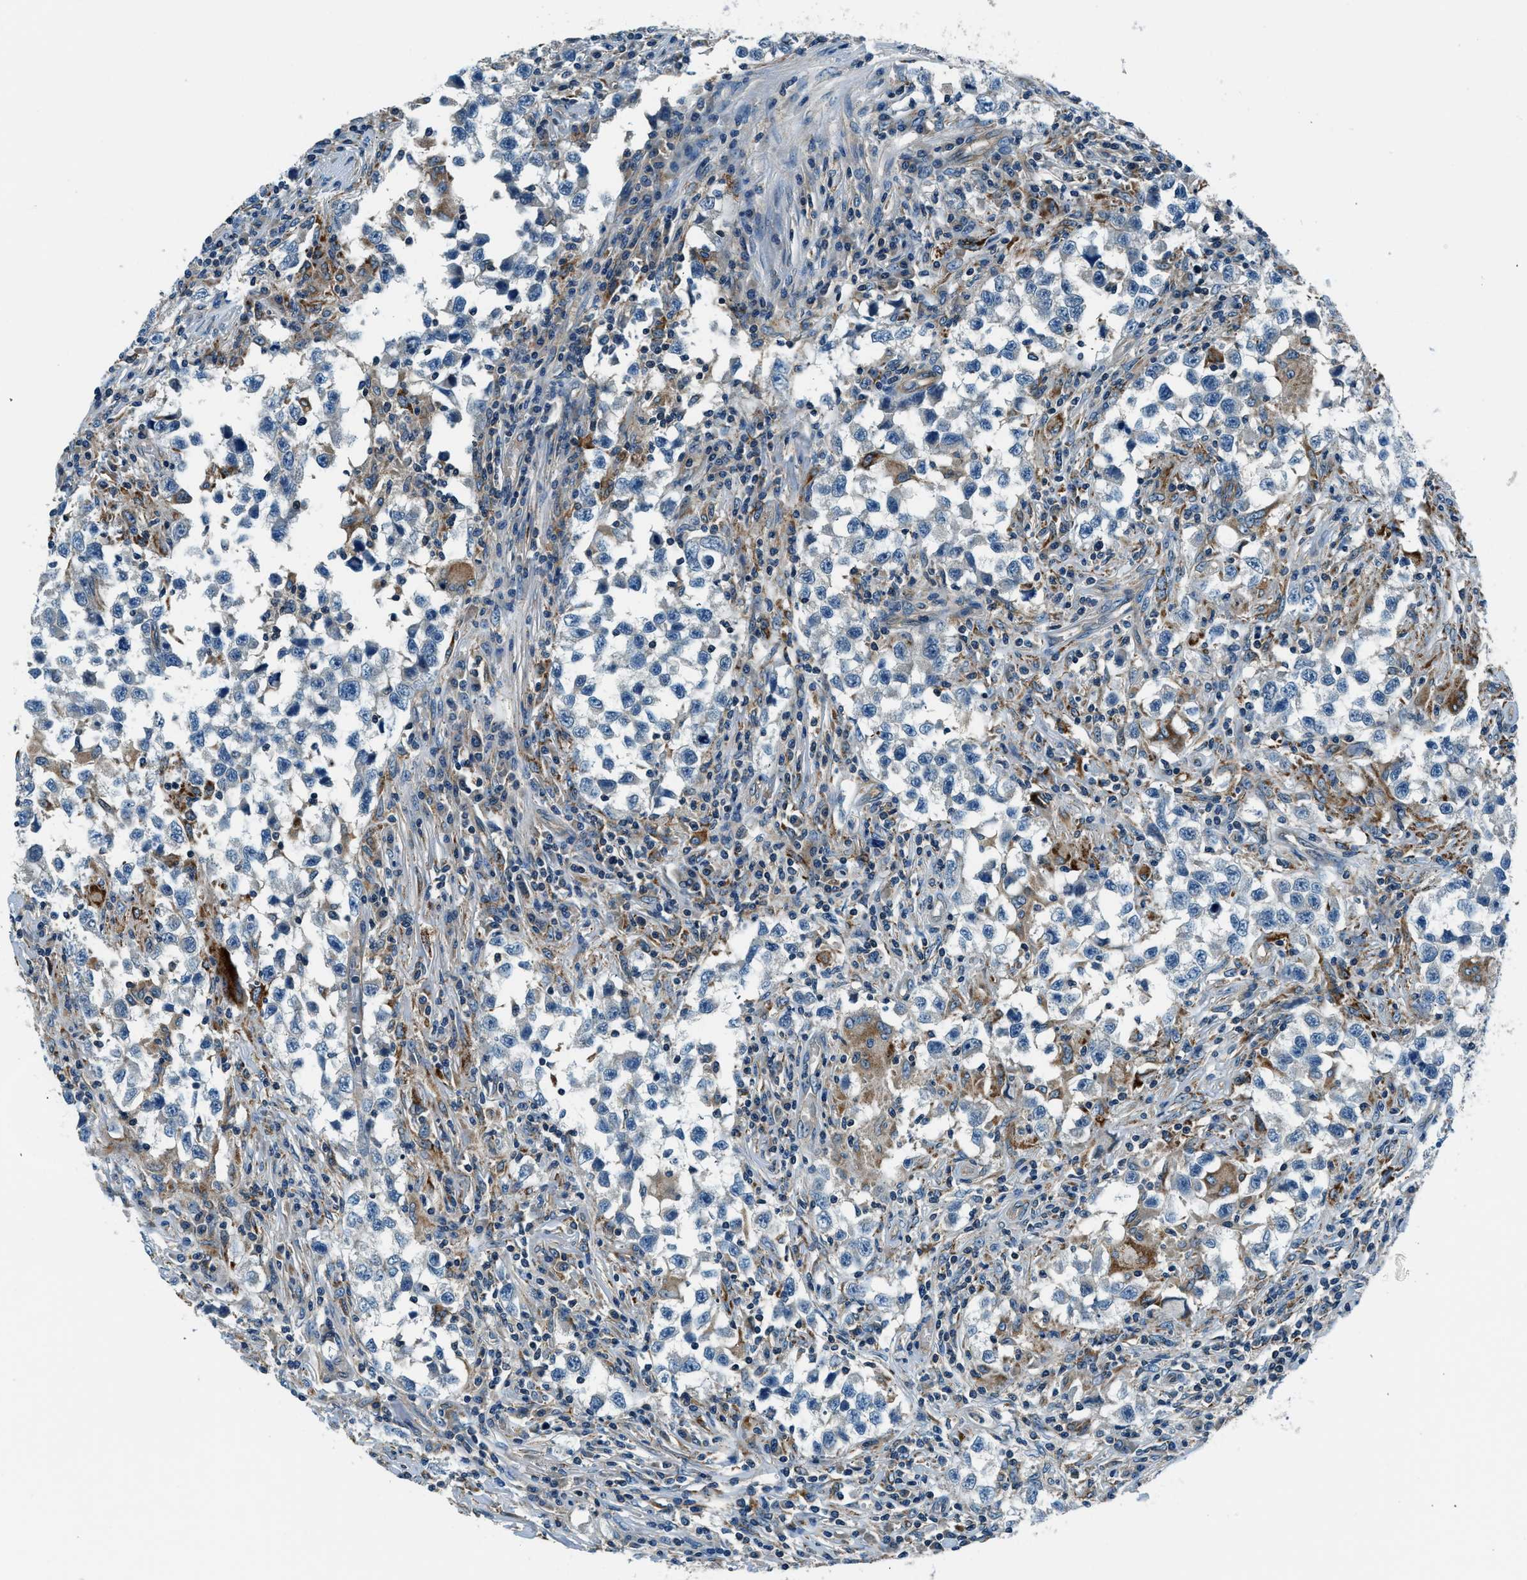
{"staining": {"intensity": "negative", "quantity": "none", "location": "none"}, "tissue": "testis cancer", "cell_type": "Tumor cells", "image_type": "cancer", "snomed": [{"axis": "morphology", "description": "Carcinoma, Embryonal, NOS"}, {"axis": "topography", "description": "Testis"}], "caption": "Immunohistochemistry (IHC) micrograph of neoplastic tissue: testis embryonal carcinoma stained with DAB (3,3'-diaminobenzidine) exhibits no significant protein staining in tumor cells.", "gene": "SLC19A2", "patient": {"sex": "male", "age": 21}}